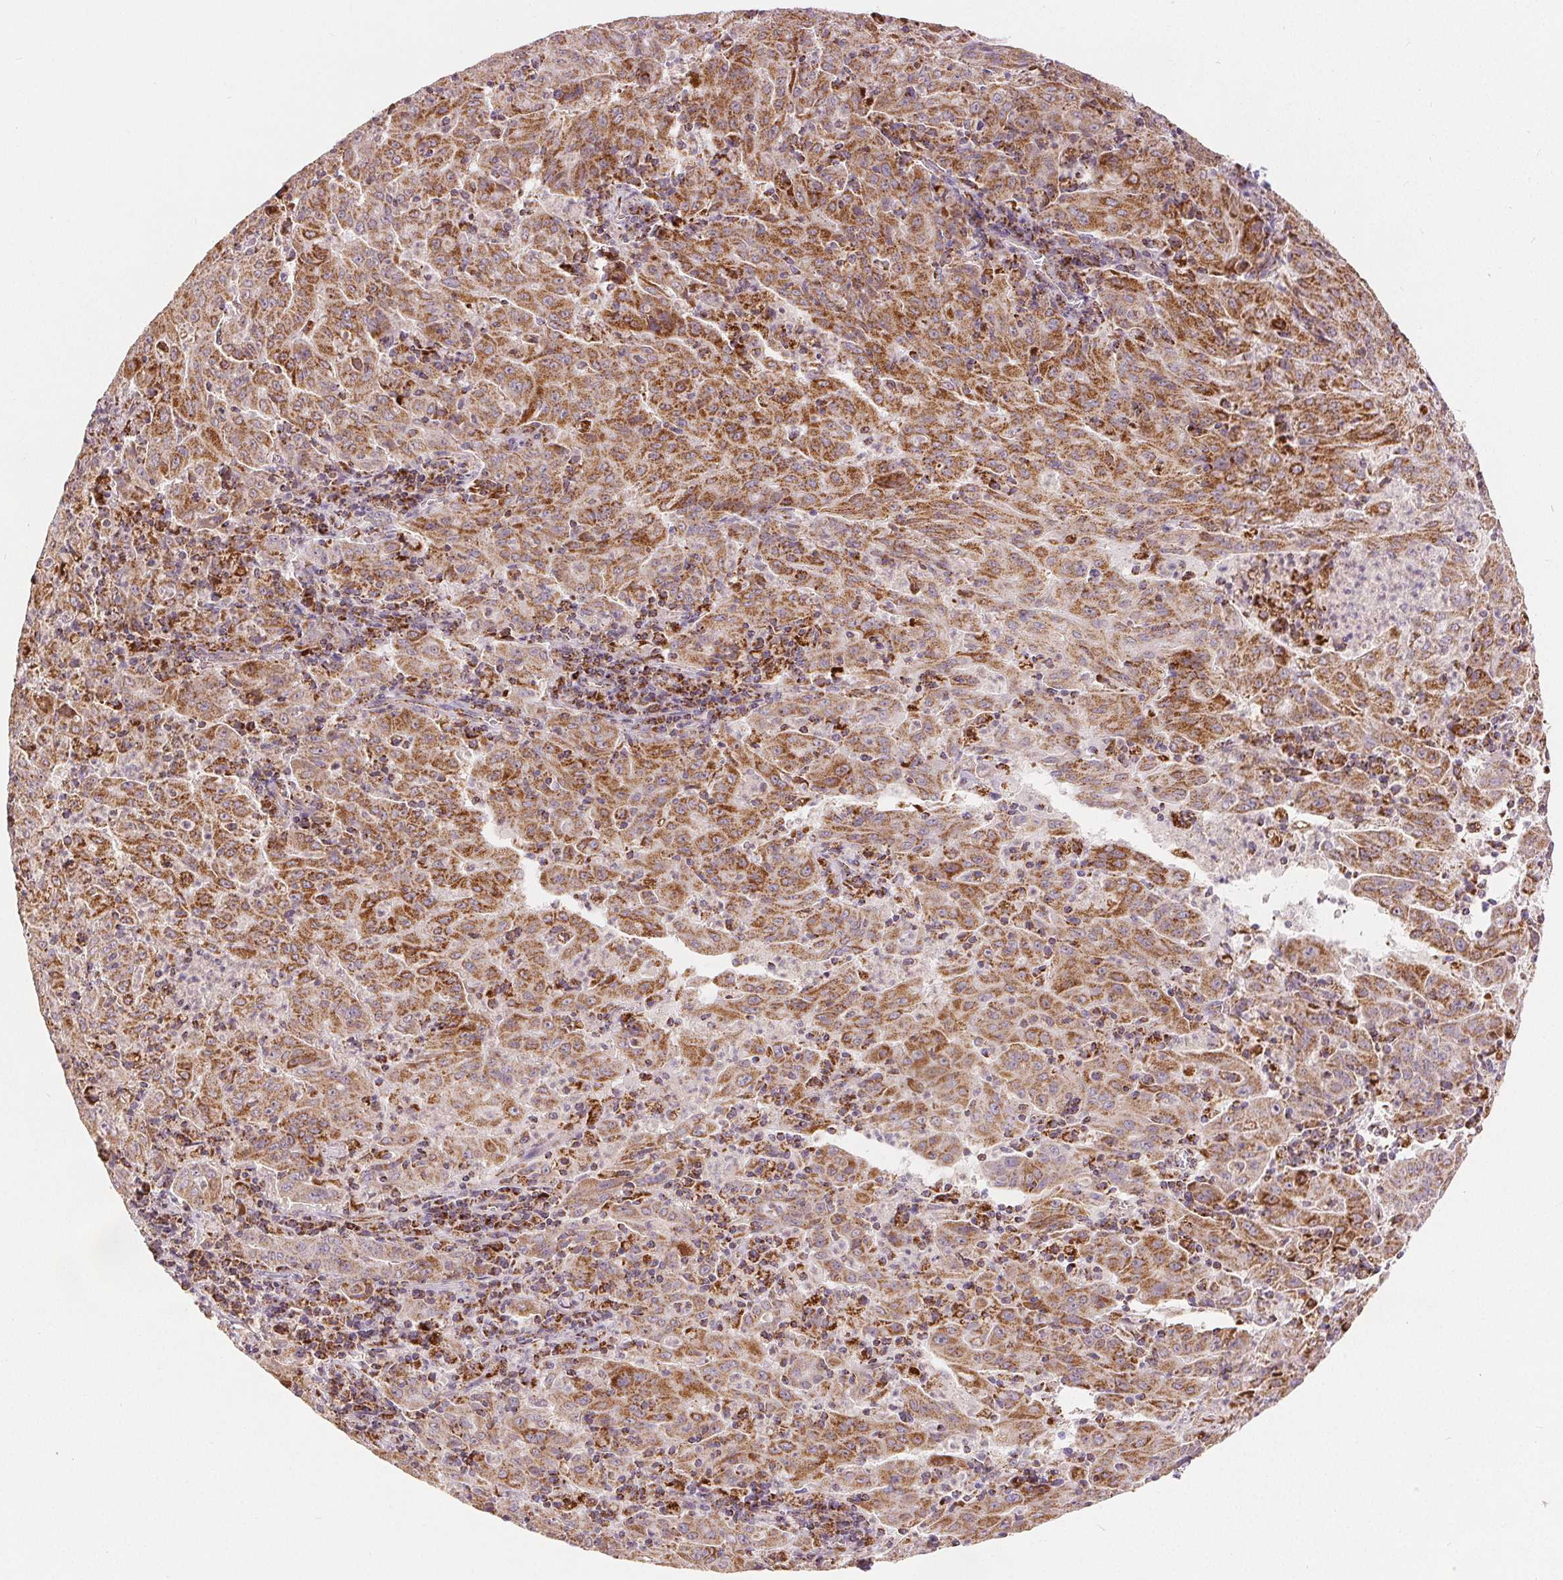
{"staining": {"intensity": "strong", "quantity": ">75%", "location": "cytoplasmic/membranous"}, "tissue": "pancreatic cancer", "cell_type": "Tumor cells", "image_type": "cancer", "snomed": [{"axis": "morphology", "description": "Adenocarcinoma, NOS"}, {"axis": "topography", "description": "Pancreas"}], "caption": "Immunohistochemistry (IHC) histopathology image of neoplastic tissue: human adenocarcinoma (pancreatic) stained using immunohistochemistry (IHC) demonstrates high levels of strong protein expression localized specifically in the cytoplasmic/membranous of tumor cells, appearing as a cytoplasmic/membranous brown color.", "gene": "SDHB", "patient": {"sex": "male", "age": 63}}